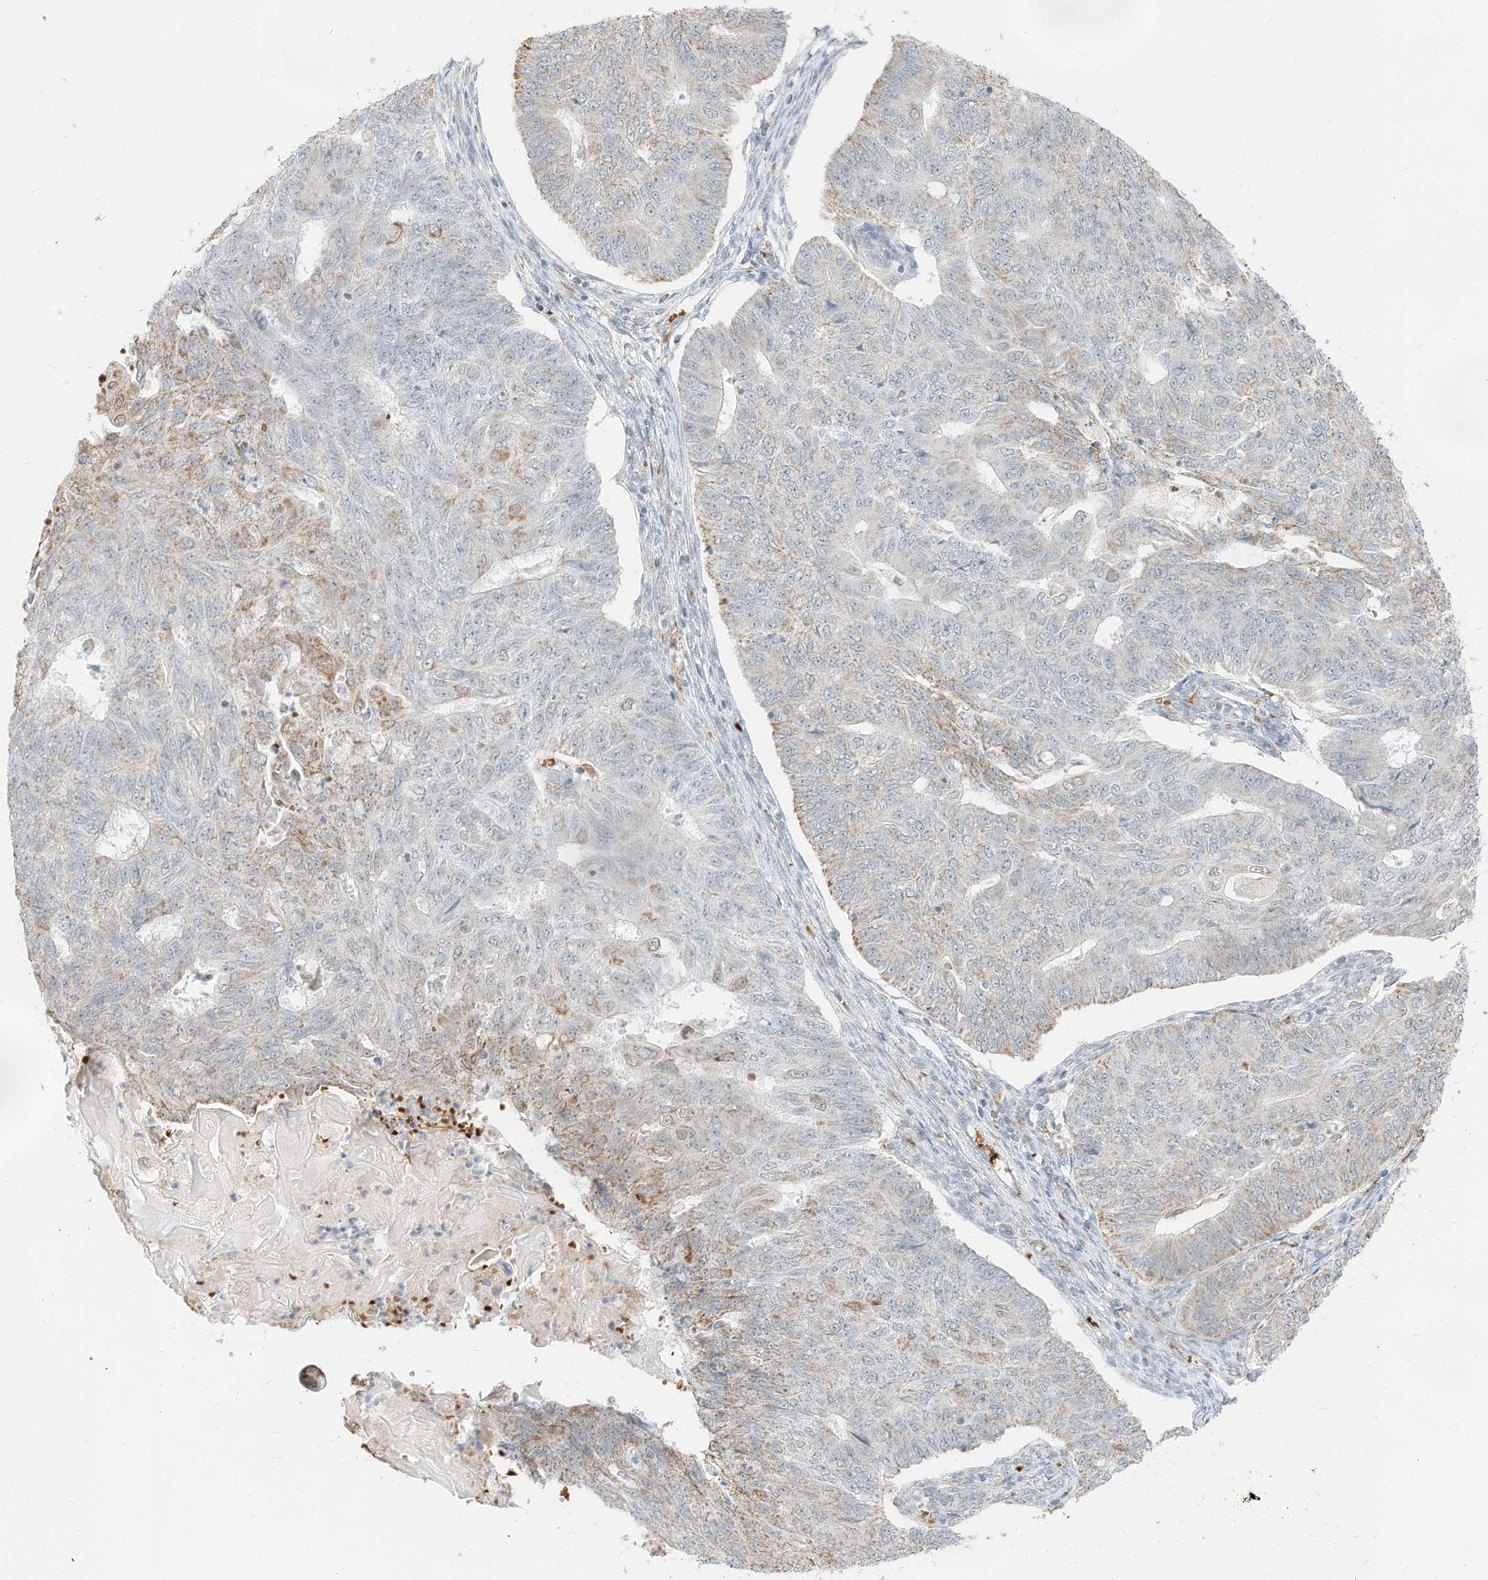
{"staining": {"intensity": "weak", "quantity": "25%-75%", "location": "cytoplasmic/membranous"}, "tissue": "endometrial cancer", "cell_type": "Tumor cells", "image_type": "cancer", "snomed": [{"axis": "morphology", "description": "Adenocarcinoma, NOS"}, {"axis": "topography", "description": "Endometrium"}], "caption": "This histopathology image reveals endometrial cancer stained with immunohistochemistry to label a protein in brown. The cytoplasmic/membranous of tumor cells show weak positivity for the protein. Nuclei are counter-stained blue.", "gene": "MTUS2", "patient": {"sex": "female", "age": 32}}